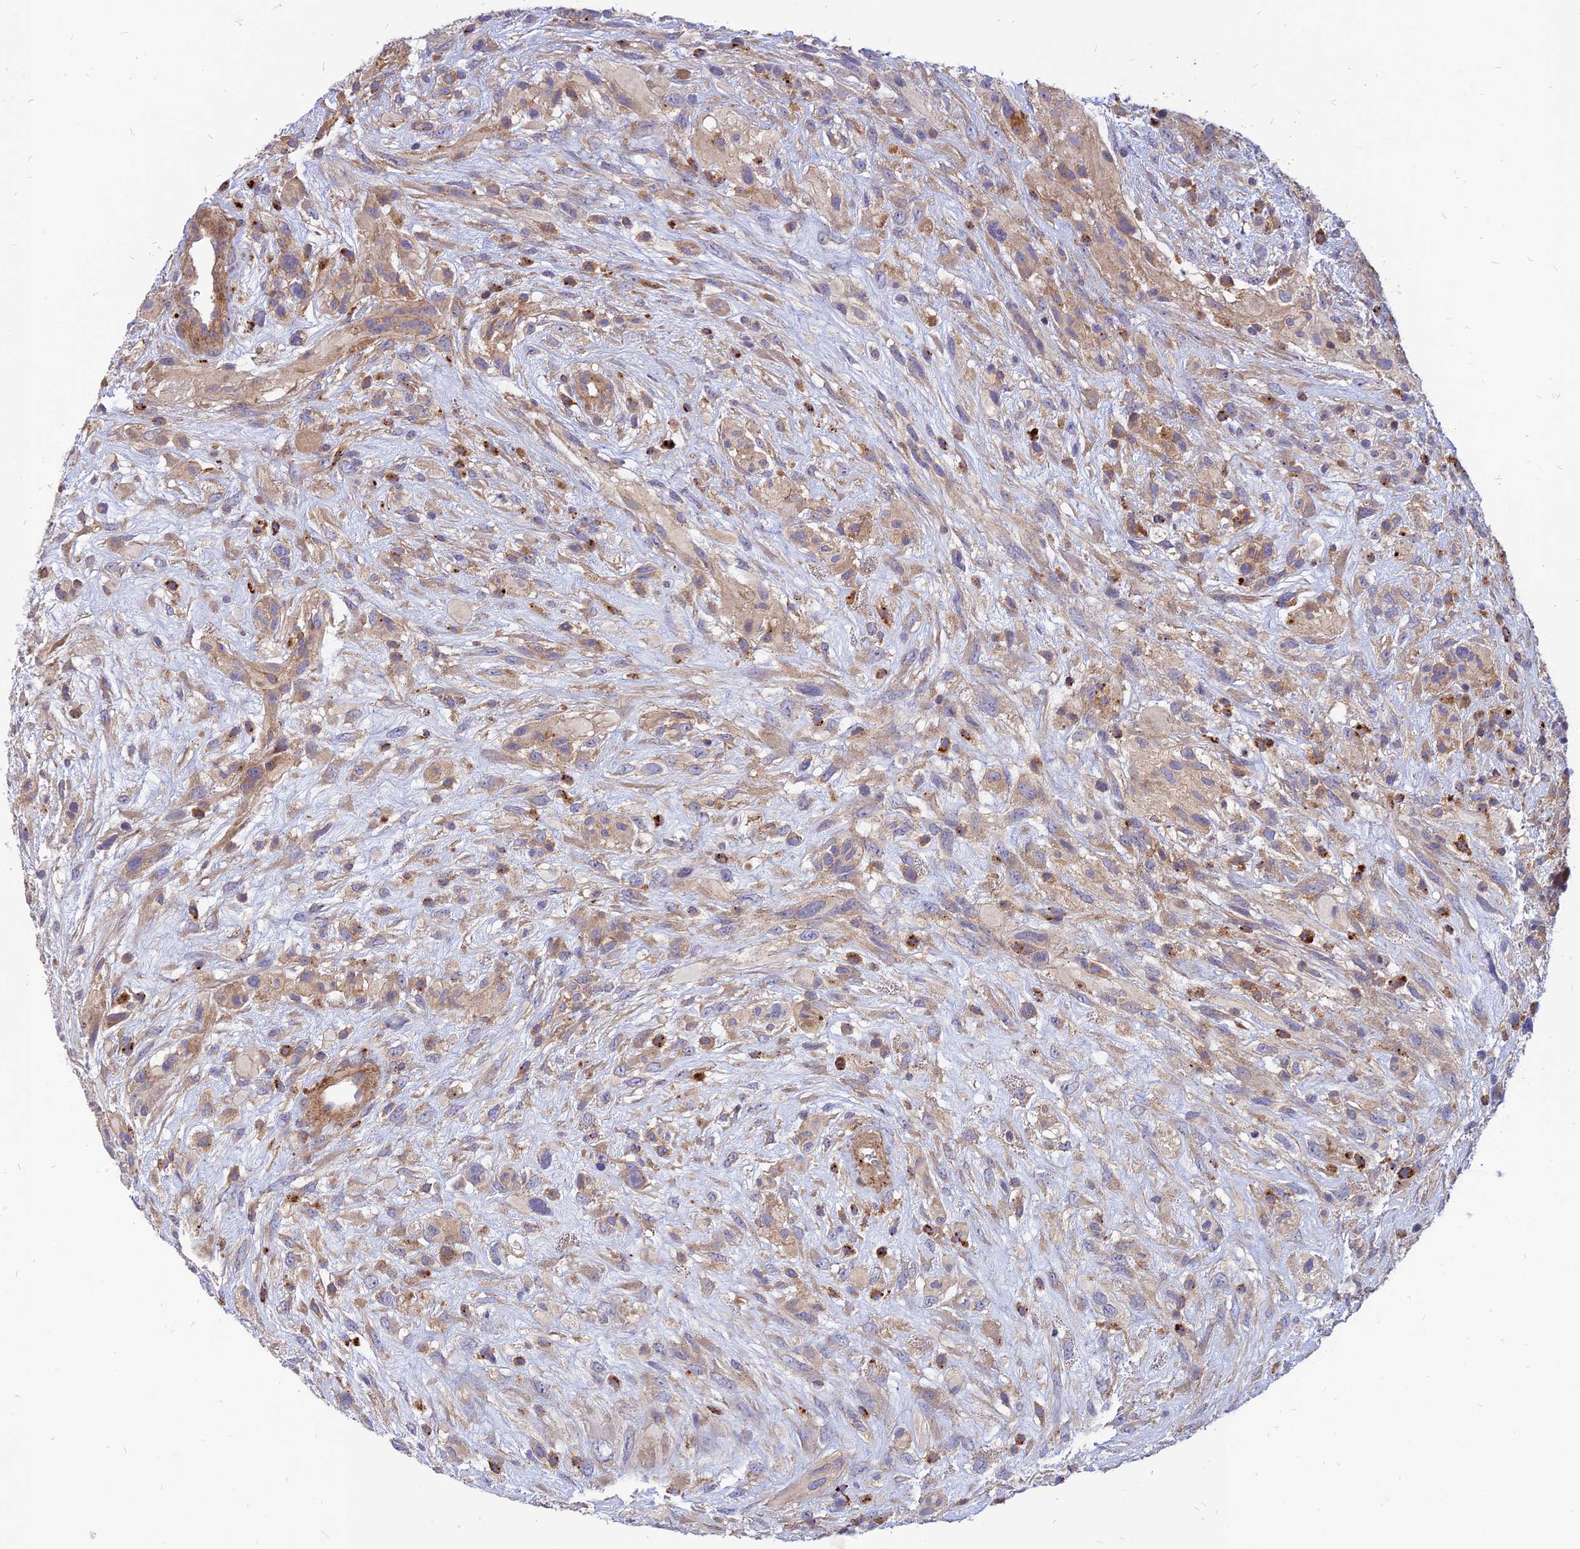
{"staining": {"intensity": "weak", "quantity": "<25%", "location": "cytoplasmic/membranous"}, "tissue": "glioma", "cell_type": "Tumor cells", "image_type": "cancer", "snomed": [{"axis": "morphology", "description": "Glioma, malignant, High grade"}, {"axis": "topography", "description": "Brain"}], "caption": "A high-resolution photomicrograph shows immunohistochemistry staining of malignant high-grade glioma, which exhibits no significant positivity in tumor cells.", "gene": "PHKA2", "patient": {"sex": "male", "age": 61}}